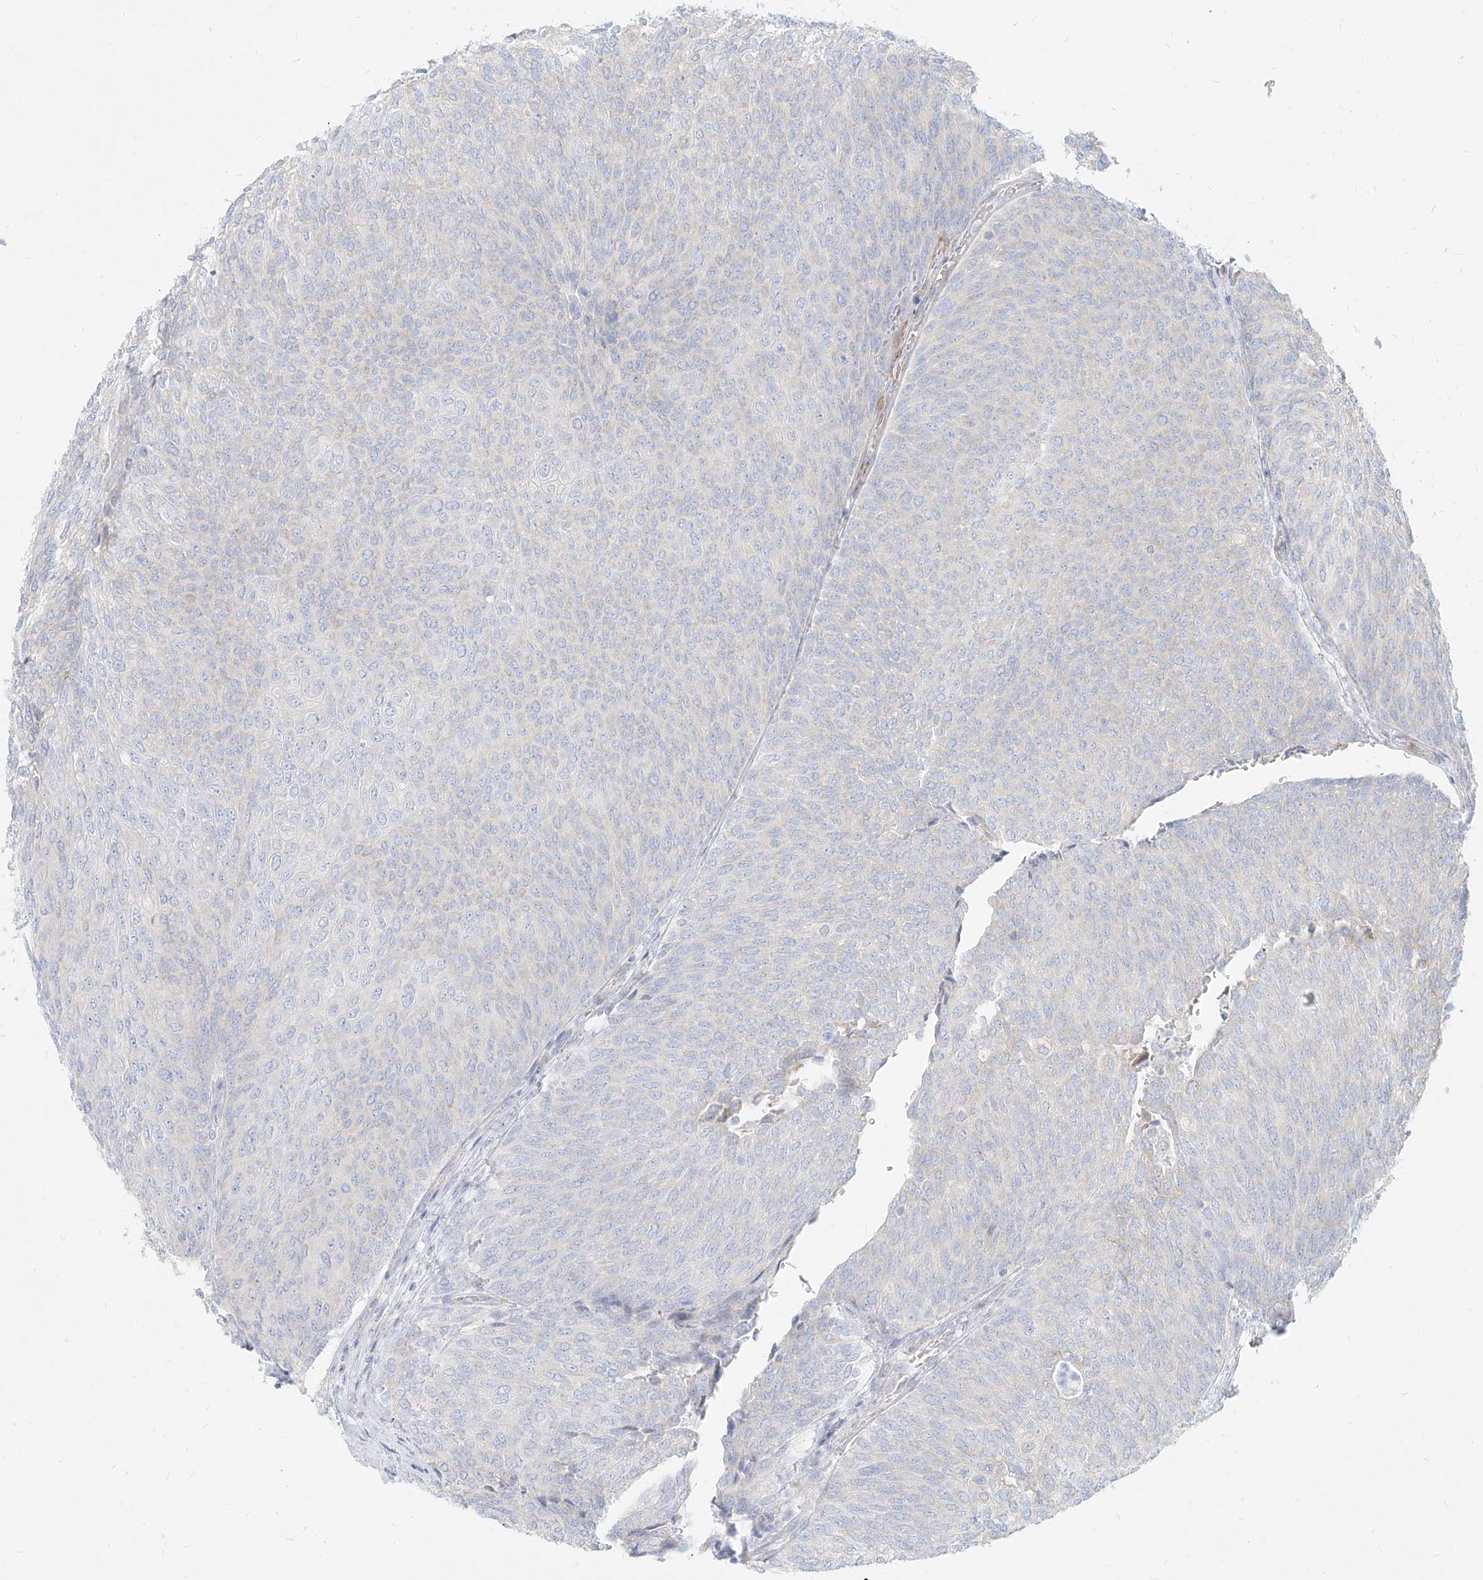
{"staining": {"intensity": "weak", "quantity": "<25%", "location": "cytoplasmic/membranous"}, "tissue": "urothelial cancer", "cell_type": "Tumor cells", "image_type": "cancer", "snomed": [{"axis": "morphology", "description": "Urothelial carcinoma, Low grade"}, {"axis": "topography", "description": "Urinary bladder"}], "caption": "IHC image of human urothelial cancer stained for a protein (brown), which shows no staining in tumor cells.", "gene": "MTX2", "patient": {"sex": "female", "age": 79}}